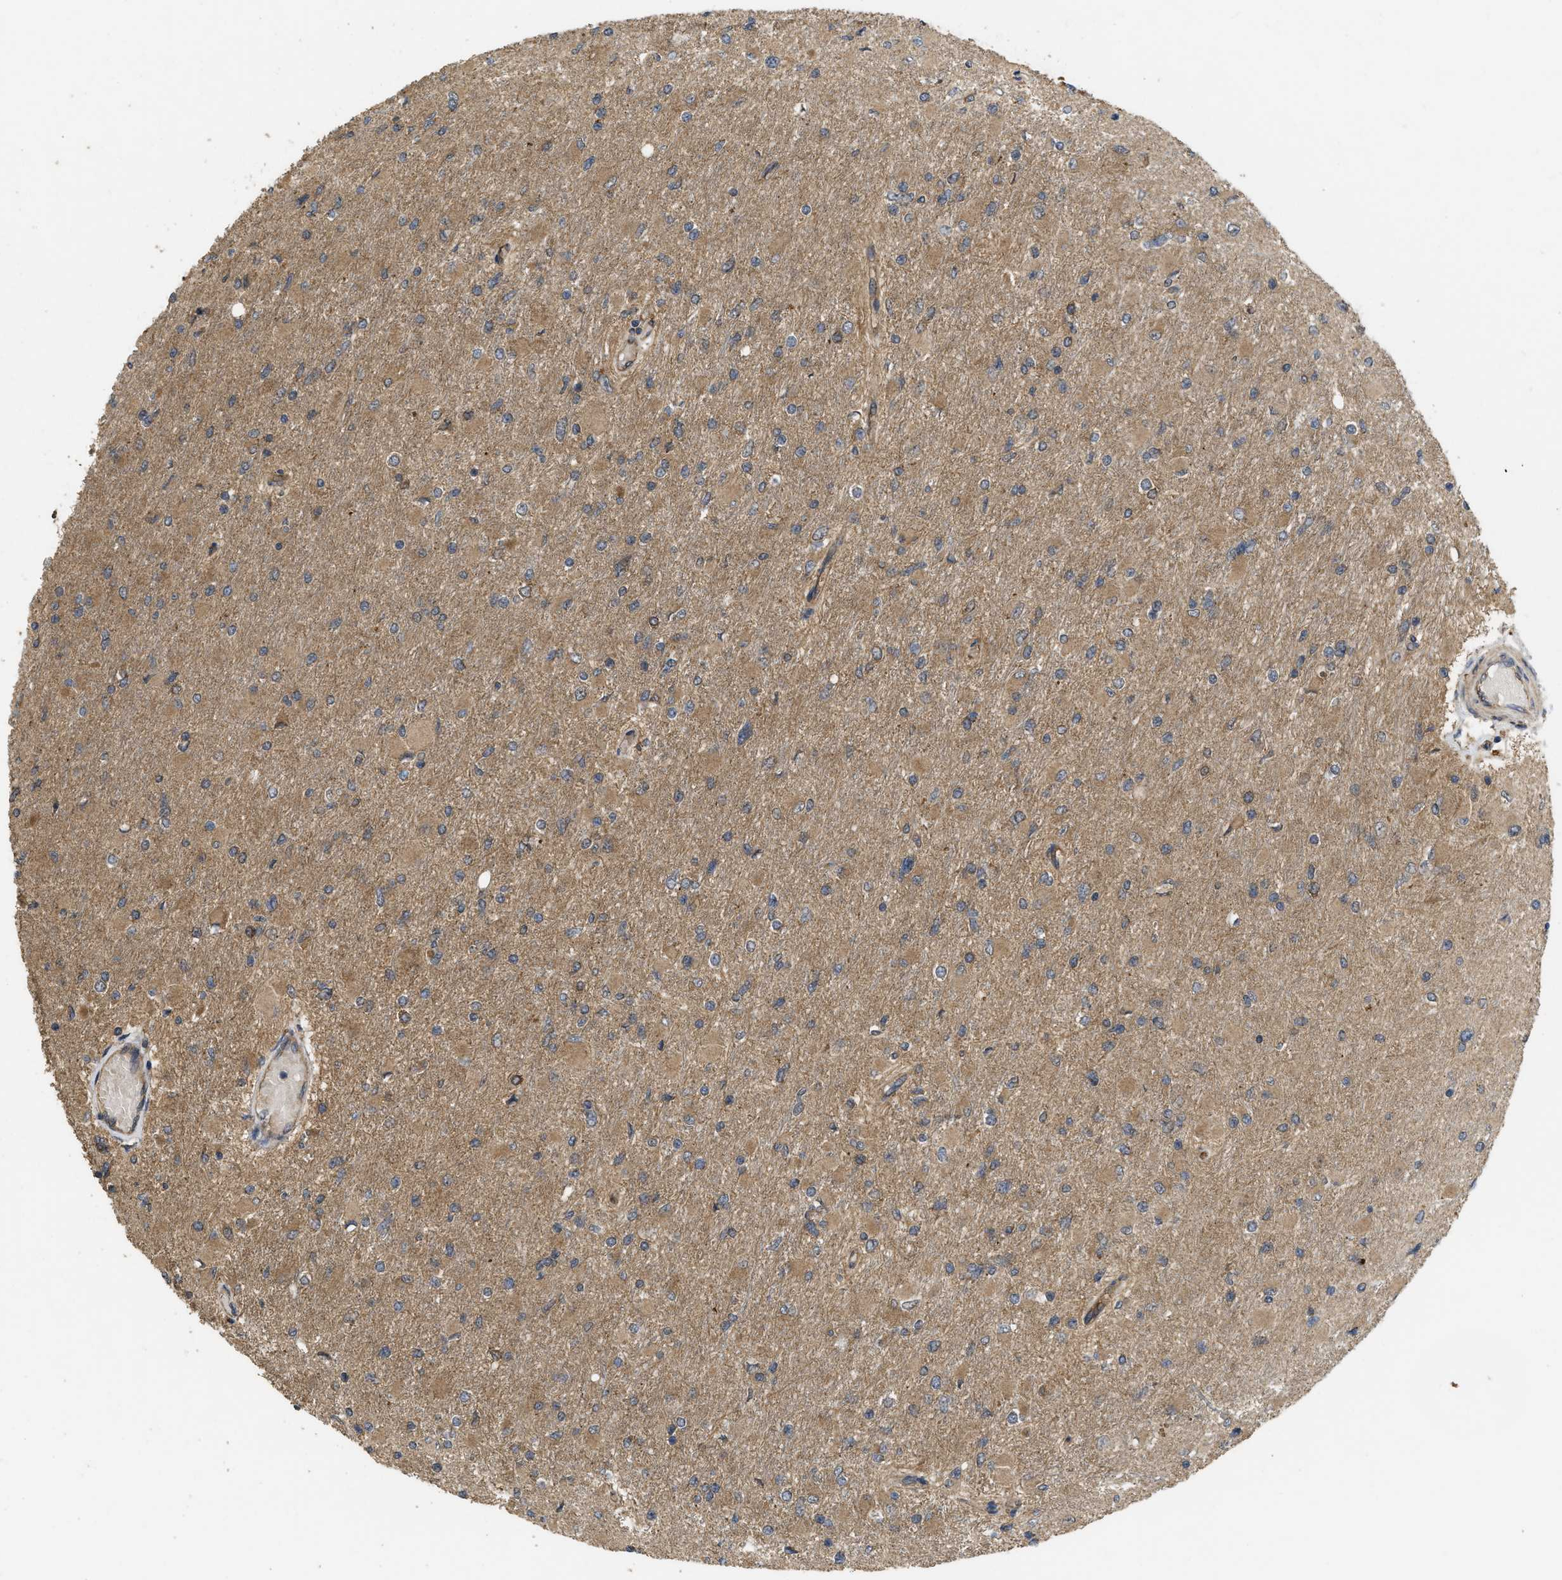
{"staining": {"intensity": "weak", "quantity": ">75%", "location": "cytoplasmic/membranous"}, "tissue": "glioma", "cell_type": "Tumor cells", "image_type": "cancer", "snomed": [{"axis": "morphology", "description": "Glioma, malignant, High grade"}, {"axis": "topography", "description": "Cerebral cortex"}], "caption": "Malignant high-grade glioma tissue displays weak cytoplasmic/membranous expression in approximately >75% of tumor cells, visualized by immunohistochemistry.", "gene": "FZD6", "patient": {"sex": "female", "age": 36}}